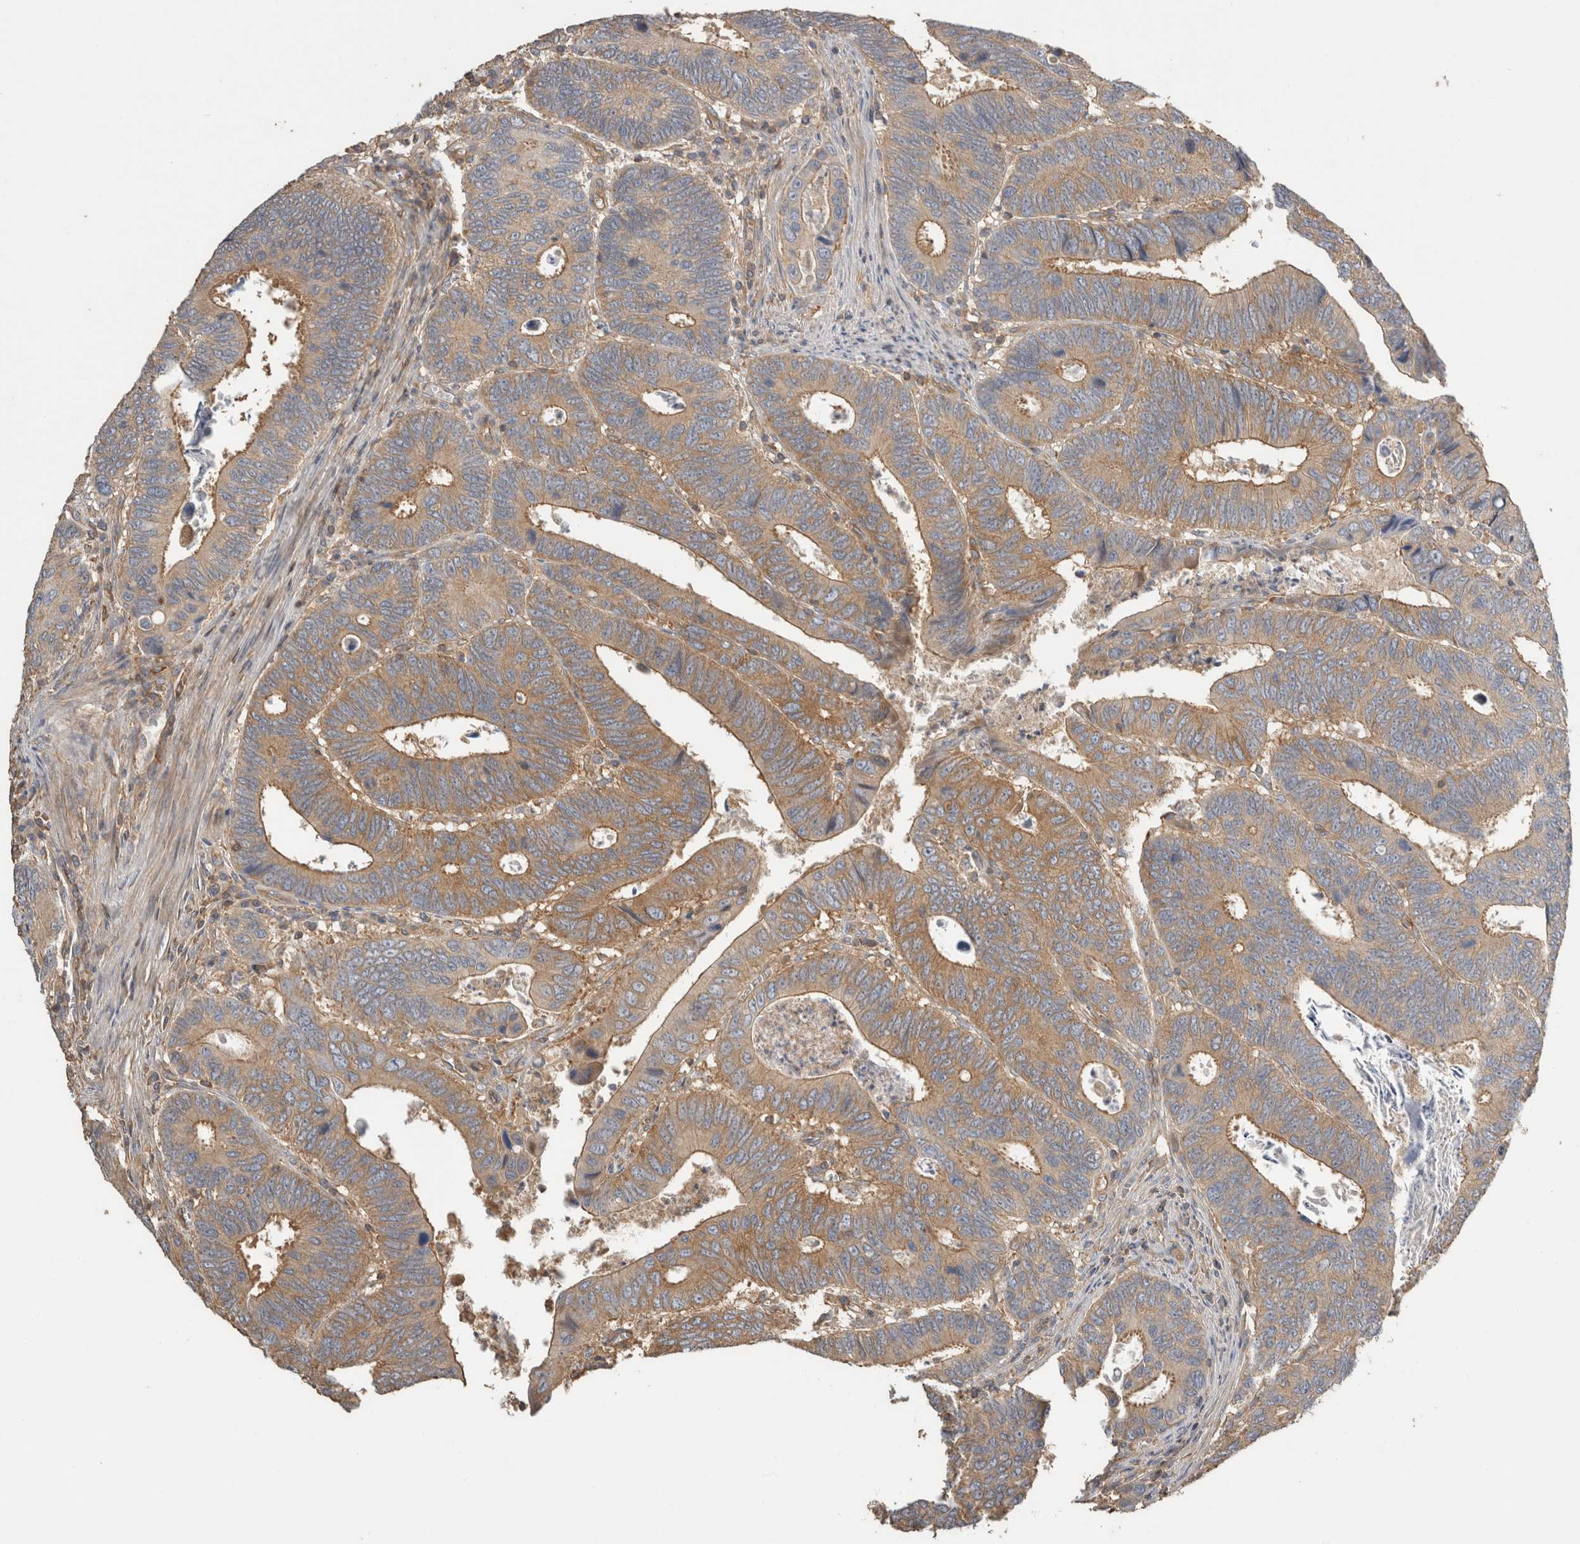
{"staining": {"intensity": "moderate", "quantity": ">75%", "location": "cytoplasmic/membranous"}, "tissue": "colorectal cancer", "cell_type": "Tumor cells", "image_type": "cancer", "snomed": [{"axis": "morphology", "description": "Adenocarcinoma, NOS"}, {"axis": "topography", "description": "Colon"}], "caption": "Colorectal cancer stained with a protein marker shows moderate staining in tumor cells.", "gene": "EIF4G3", "patient": {"sex": "male", "age": 72}}